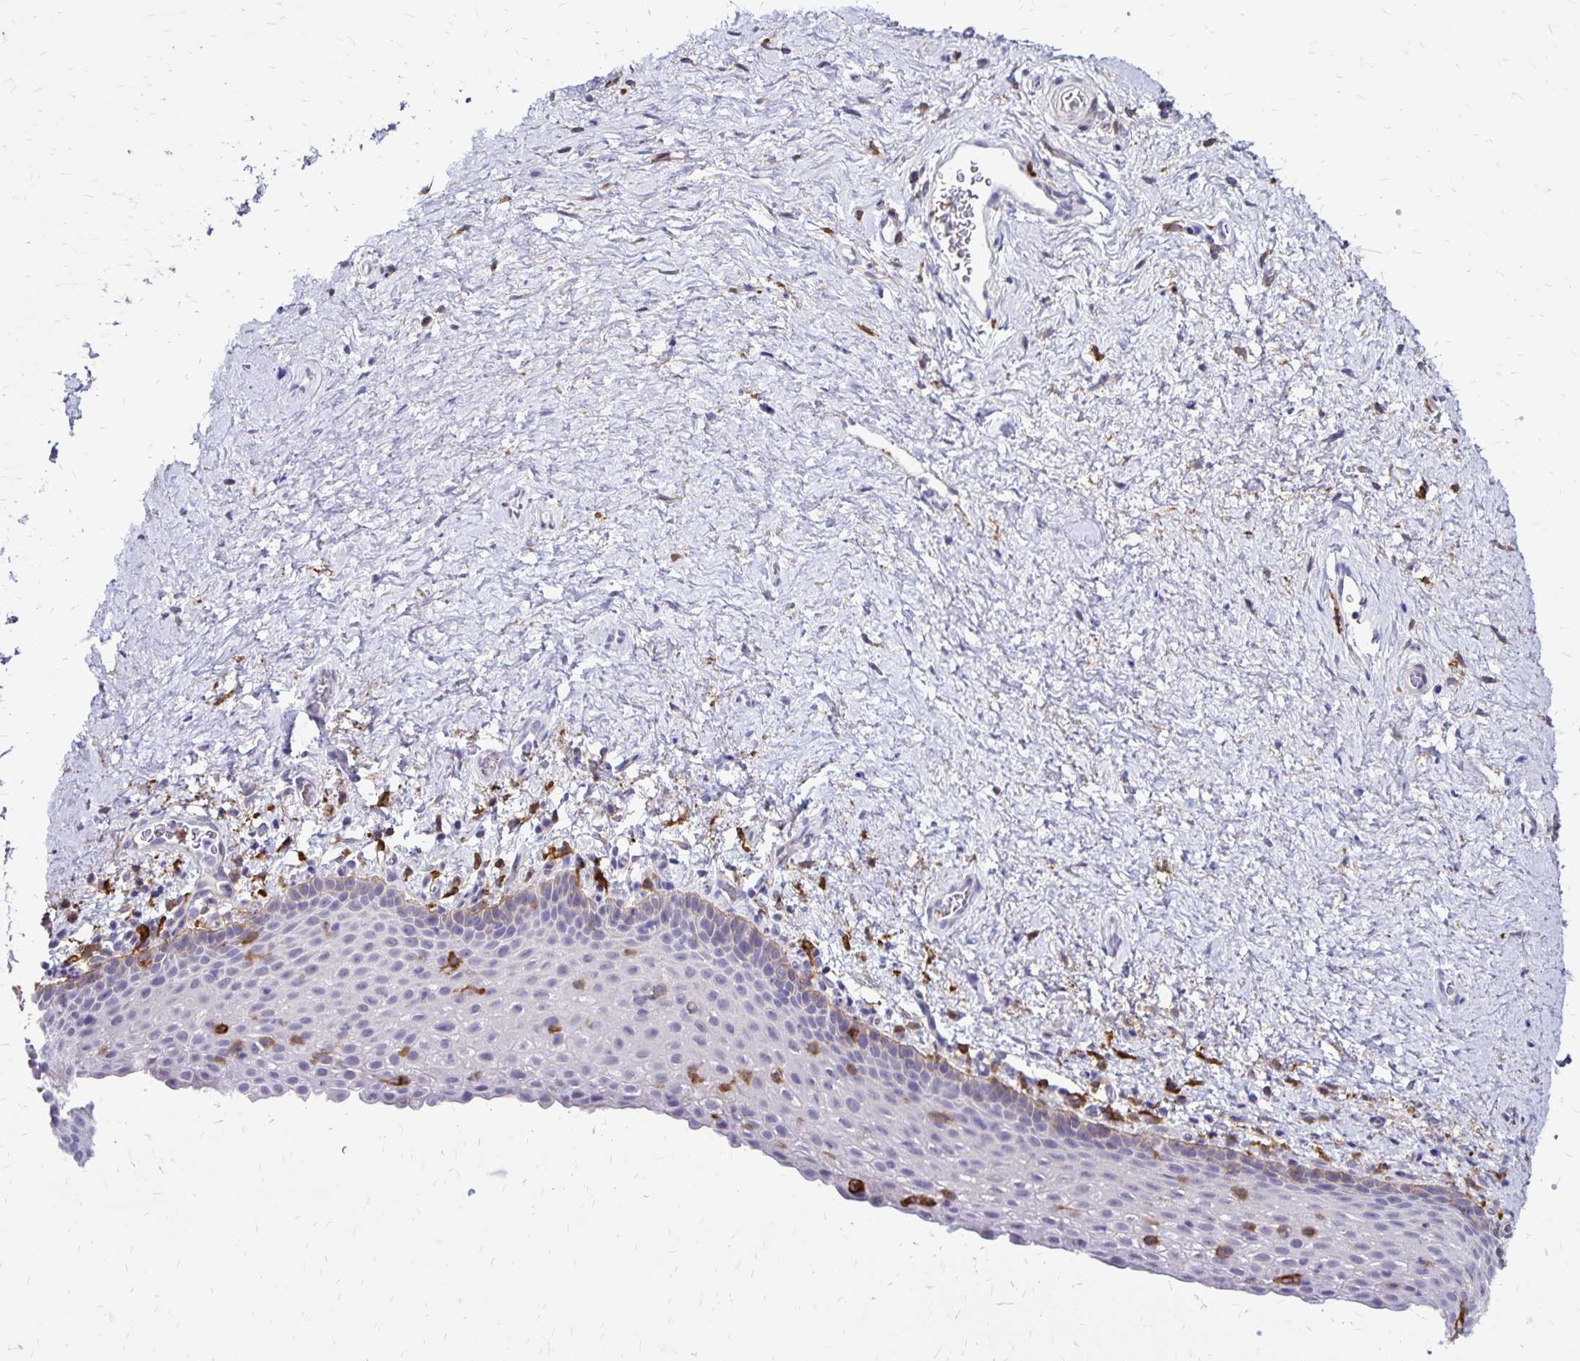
{"staining": {"intensity": "negative", "quantity": "none", "location": "none"}, "tissue": "vagina", "cell_type": "Squamous epithelial cells", "image_type": "normal", "snomed": [{"axis": "morphology", "description": "Normal tissue, NOS"}, {"axis": "topography", "description": "Vagina"}], "caption": "Photomicrograph shows no protein expression in squamous epithelial cells of benign vagina. (DAB IHC visualized using brightfield microscopy, high magnification).", "gene": "TNS3", "patient": {"sex": "female", "age": 61}}